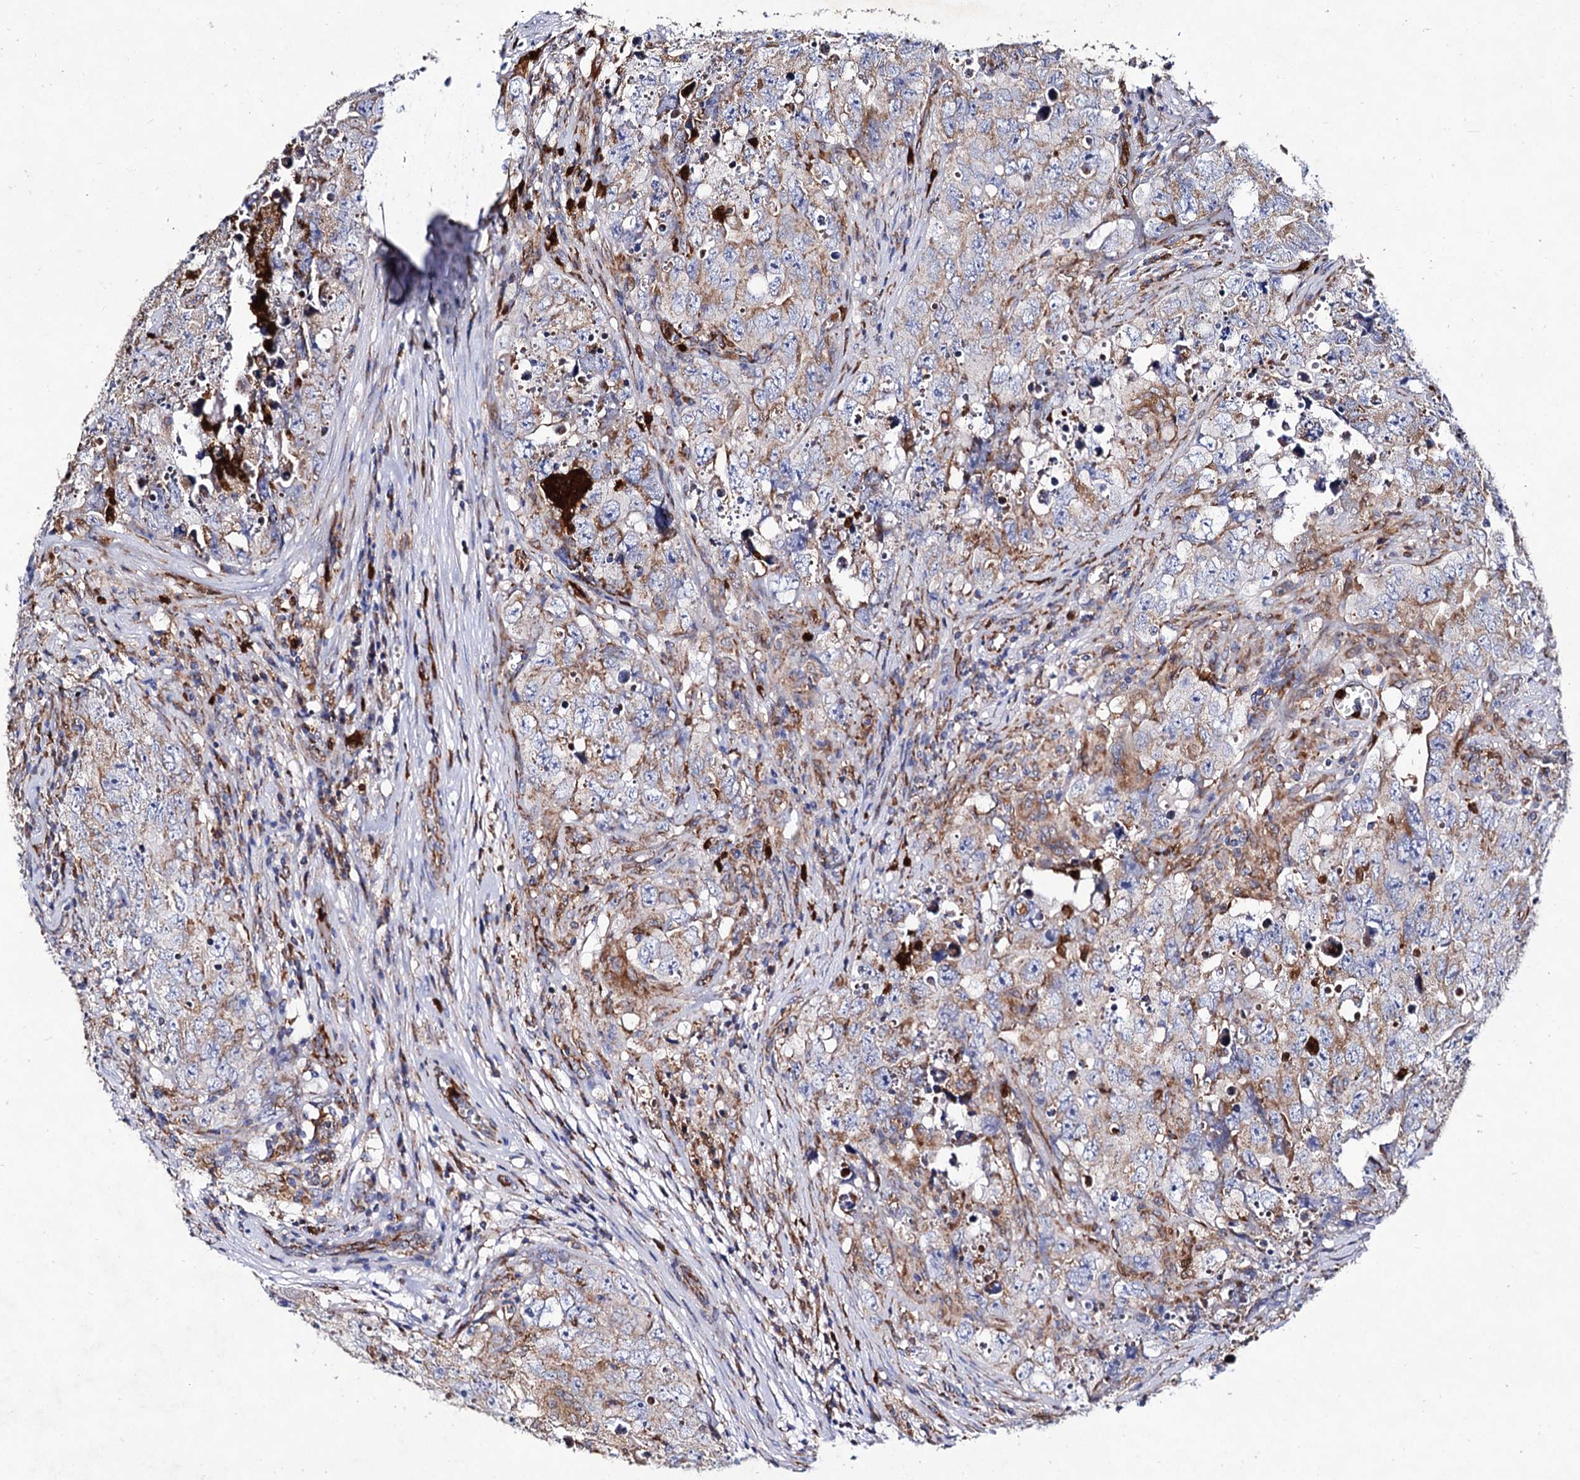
{"staining": {"intensity": "weak", "quantity": "<25%", "location": "cytoplasmic/membranous"}, "tissue": "testis cancer", "cell_type": "Tumor cells", "image_type": "cancer", "snomed": [{"axis": "morphology", "description": "Seminoma, NOS"}, {"axis": "morphology", "description": "Carcinoma, Embryonal, NOS"}, {"axis": "topography", "description": "Testis"}], "caption": "High power microscopy photomicrograph of an immunohistochemistry (IHC) histopathology image of testis cancer (seminoma), revealing no significant expression in tumor cells.", "gene": "ACAD9", "patient": {"sex": "male", "age": 43}}